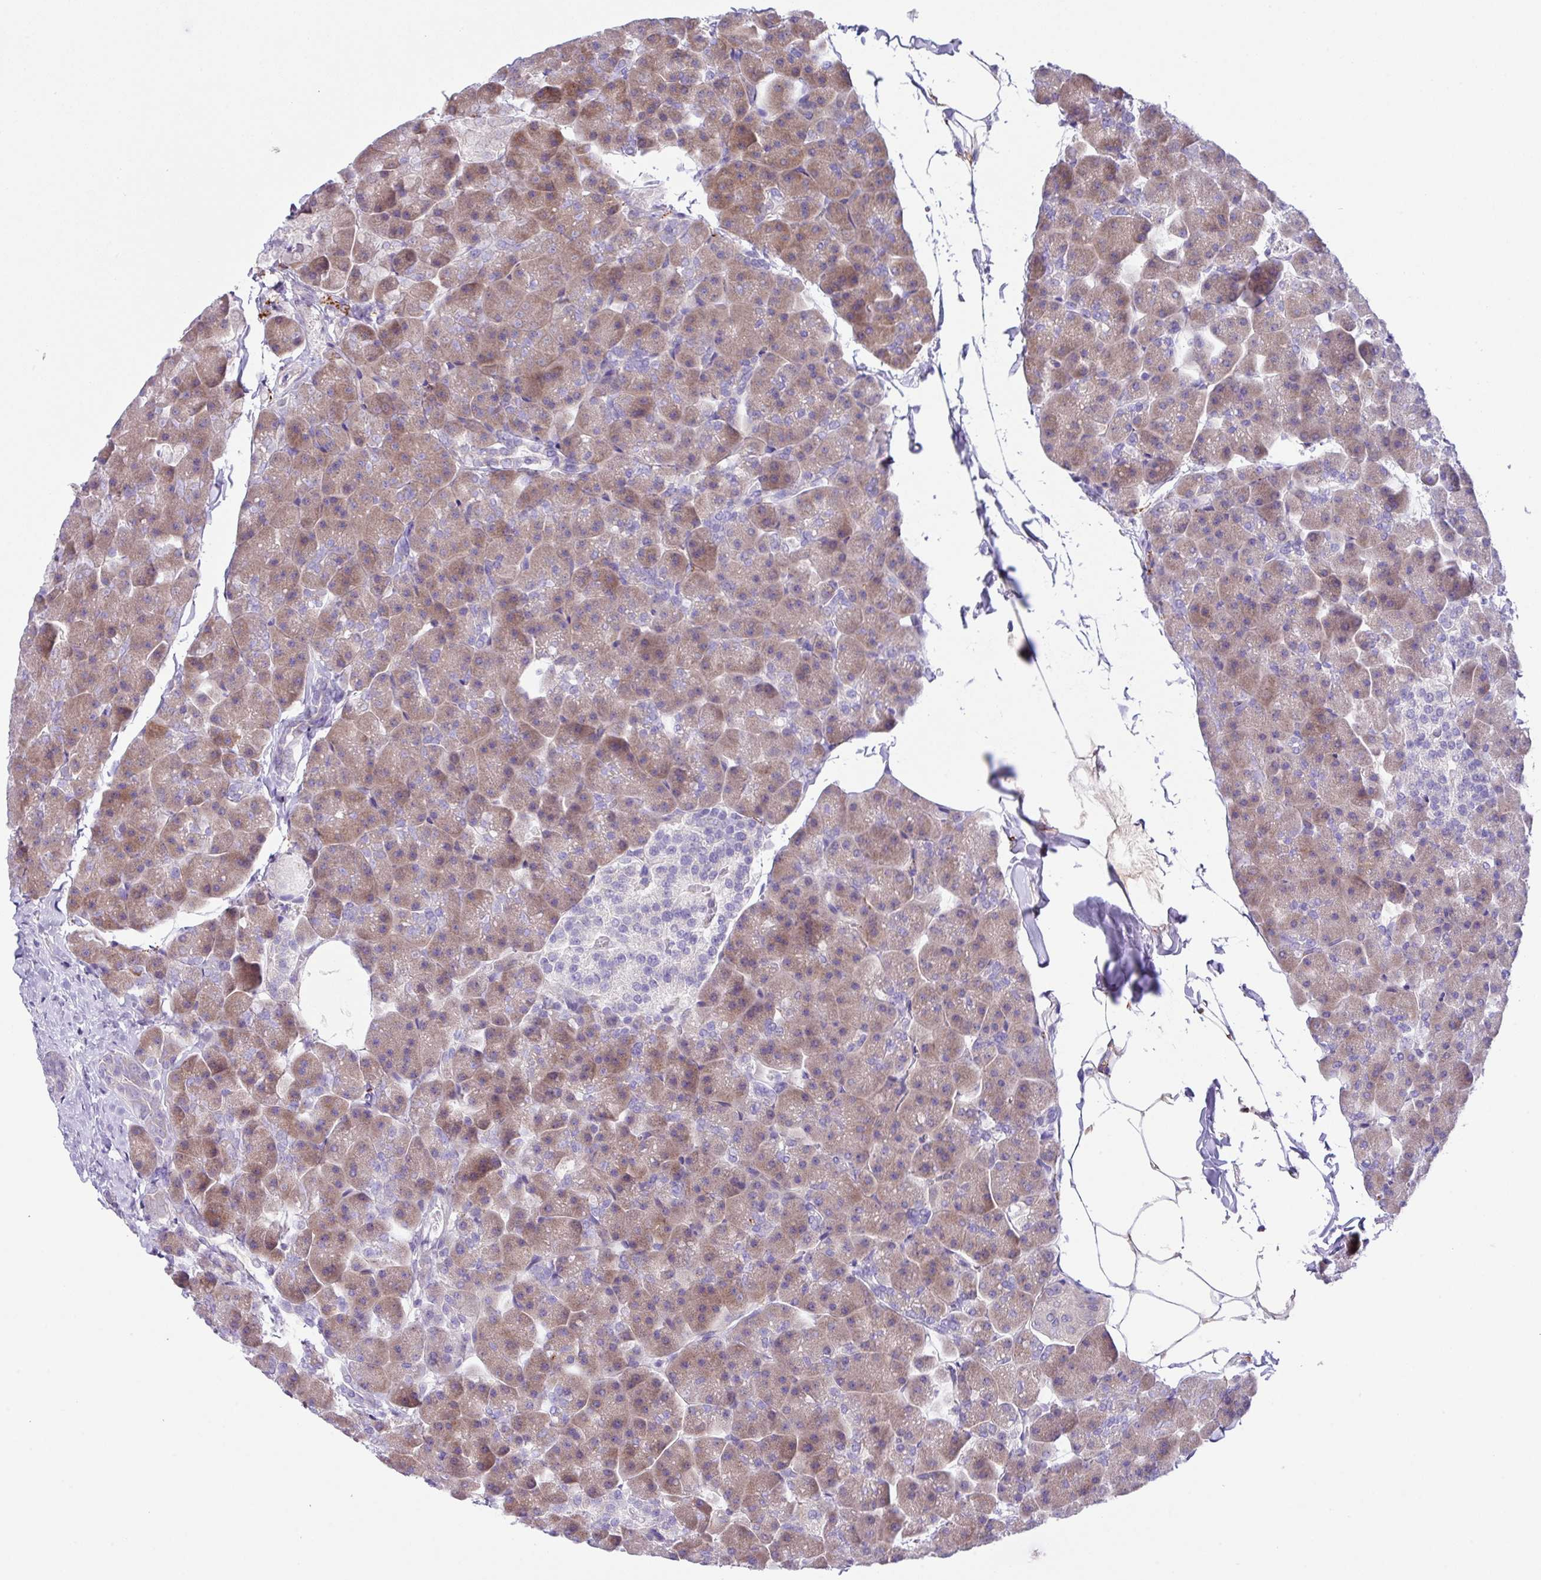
{"staining": {"intensity": "moderate", "quantity": ">75%", "location": "cytoplasmic/membranous"}, "tissue": "pancreas", "cell_type": "Exocrine glandular cells", "image_type": "normal", "snomed": [{"axis": "morphology", "description": "Normal tissue, NOS"}, {"axis": "topography", "description": "Pancreas"}], "caption": "Immunohistochemistry (IHC) (DAB) staining of benign pancreas displays moderate cytoplasmic/membranous protein expression in approximately >75% of exocrine glandular cells. The staining was performed using DAB (3,3'-diaminobenzidine) to visualize the protein expression in brown, while the nuclei were stained in blue with hematoxylin (Magnification: 20x).", "gene": "DNAL1", "patient": {"sex": "male", "age": 35}}